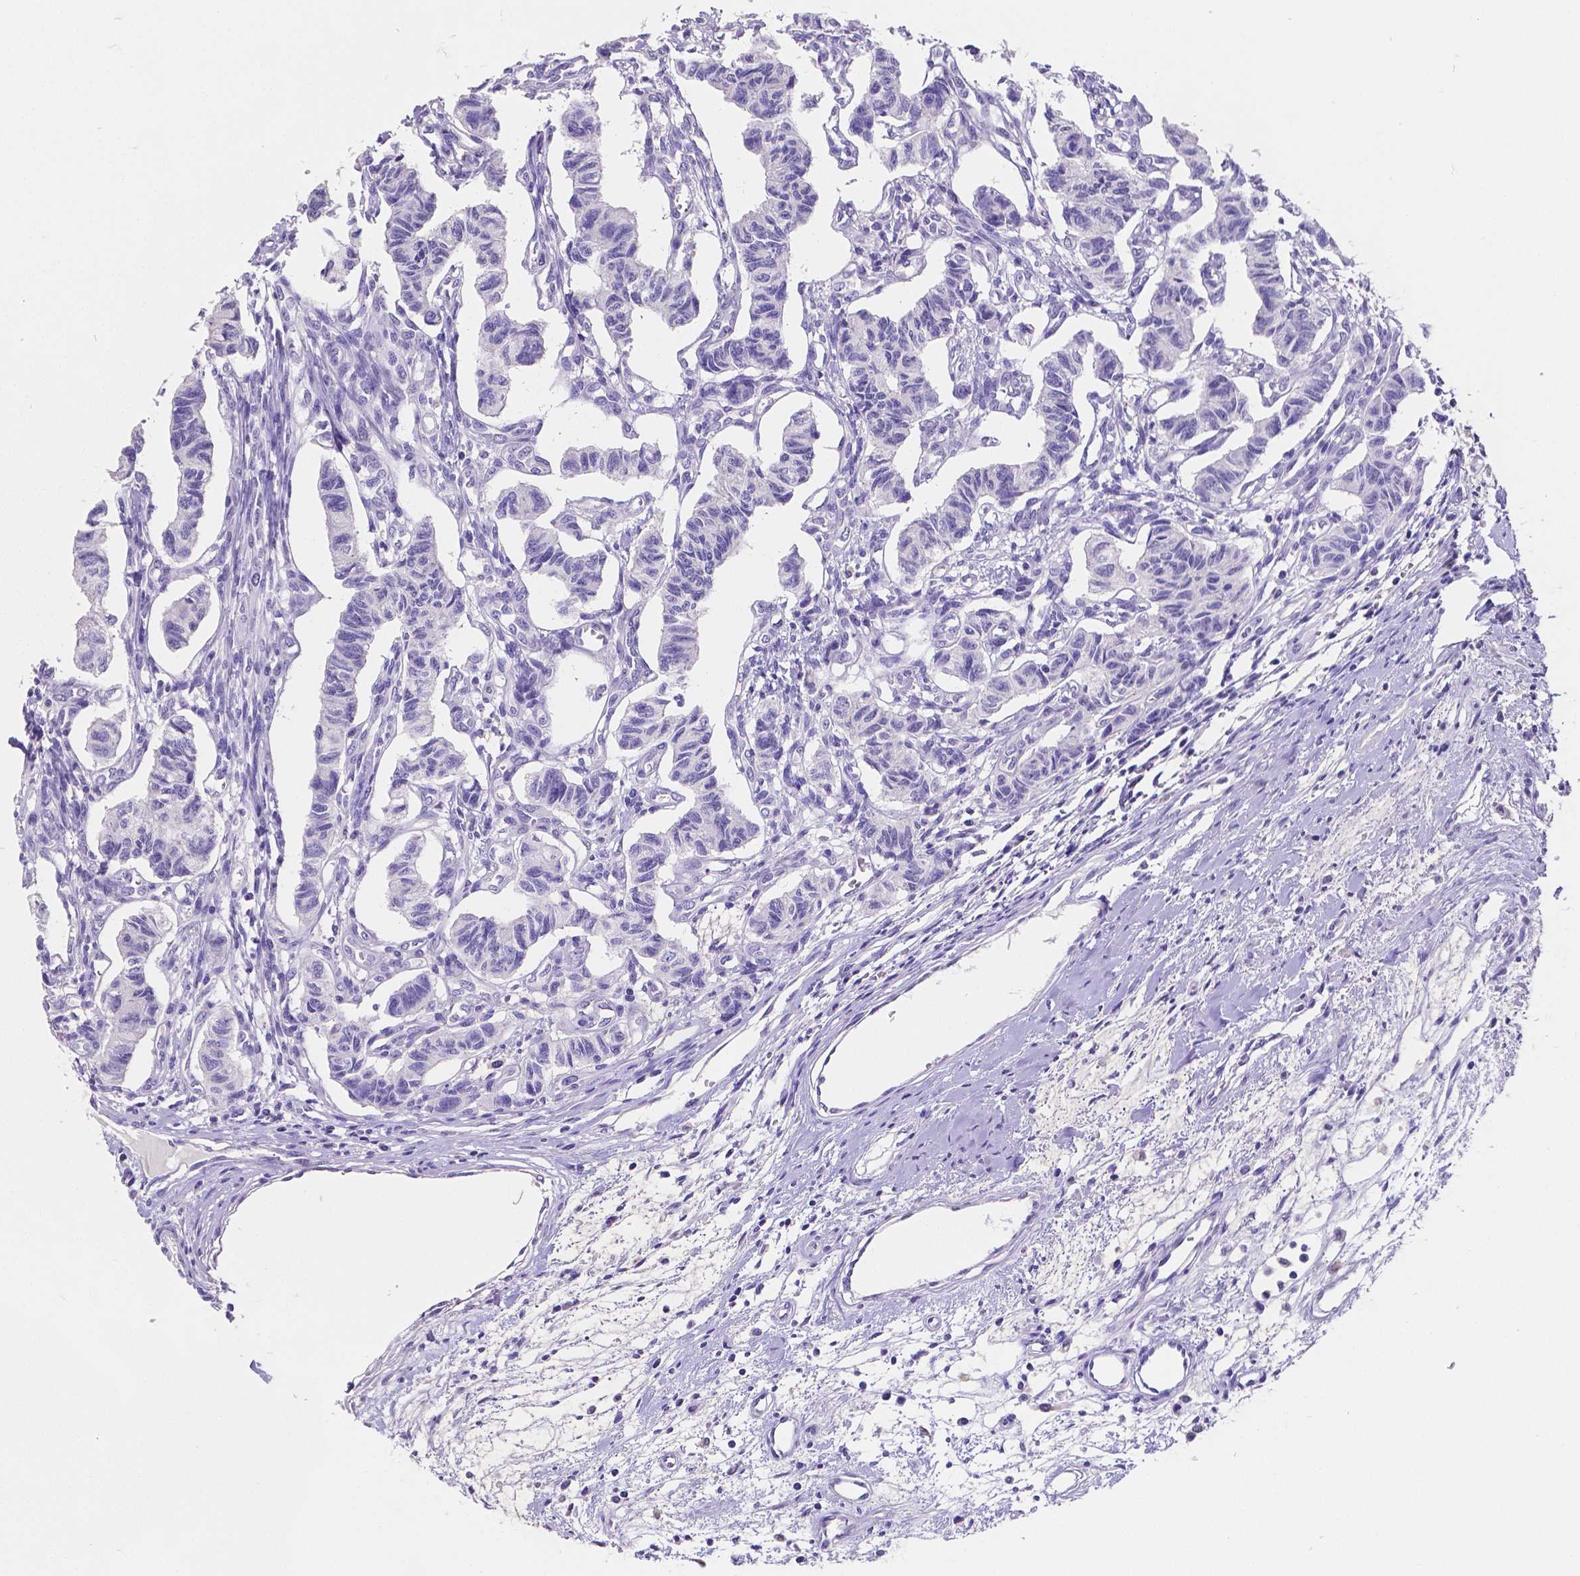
{"staining": {"intensity": "negative", "quantity": "none", "location": "none"}, "tissue": "carcinoid", "cell_type": "Tumor cells", "image_type": "cancer", "snomed": [{"axis": "morphology", "description": "Carcinoid, malignant, NOS"}, {"axis": "topography", "description": "Kidney"}], "caption": "Photomicrograph shows no protein positivity in tumor cells of carcinoid tissue.", "gene": "SATB2", "patient": {"sex": "female", "age": 41}}